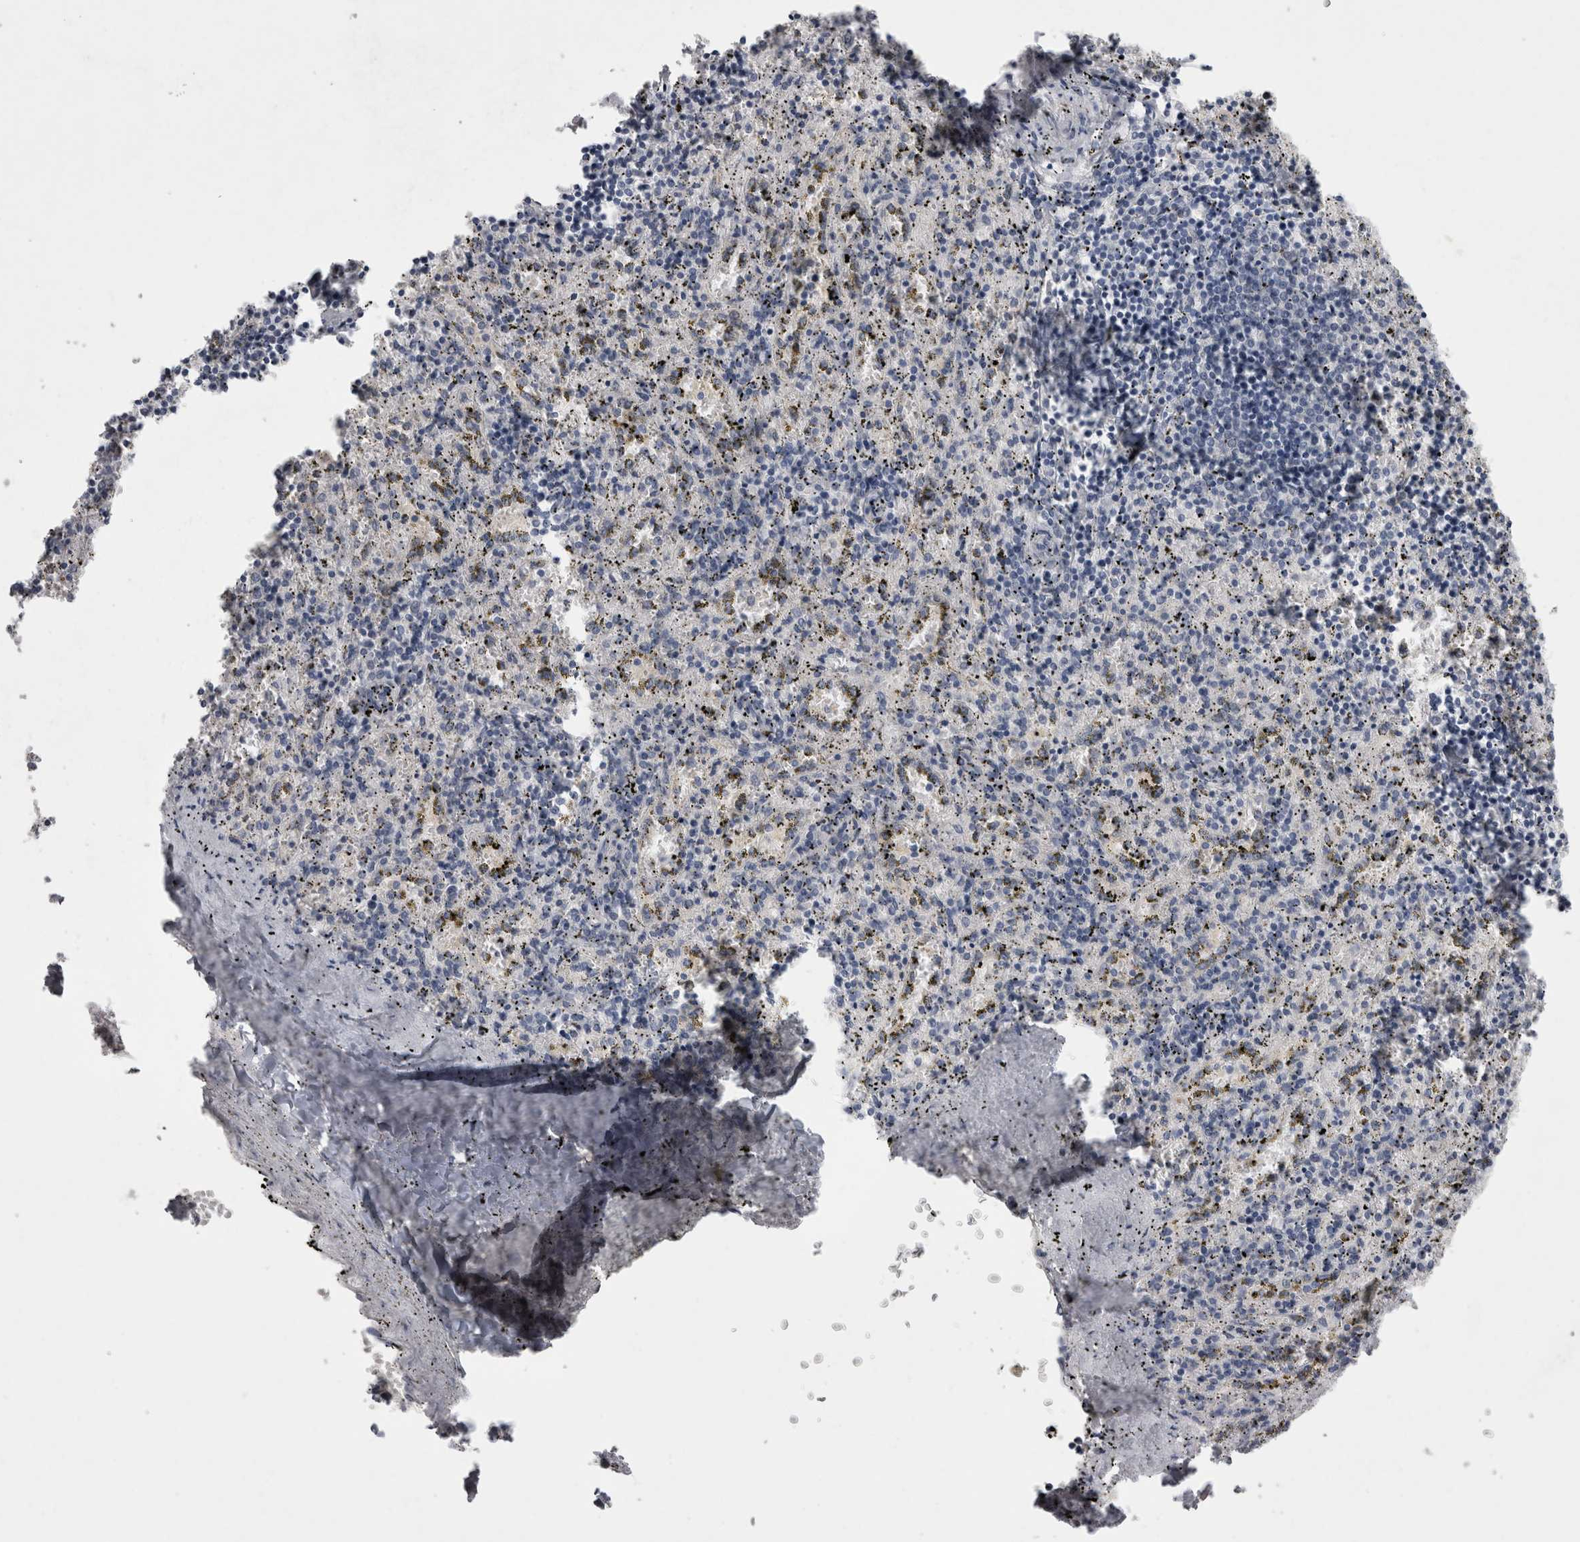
{"staining": {"intensity": "negative", "quantity": "none", "location": "none"}, "tissue": "spleen", "cell_type": "Cells in red pulp", "image_type": "normal", "snomed": [{"axis": "morphology", "description": "Normal tissue, NOS"}, {"axis": "topography", "description": "Spleen"}], "caption": "Immunohistochemical staining of normal human spleen exhibits no significant staining in cells in red pulp. Brightfield microscopy of immunohistochemistry (IHC) stained with DAB (3,3'-diaminobenzidine) (brown) and hematoxylin (blue), captured at high magnification.", "gene": "LRRC40", "patient": {"sex": "male", "age": 11}}